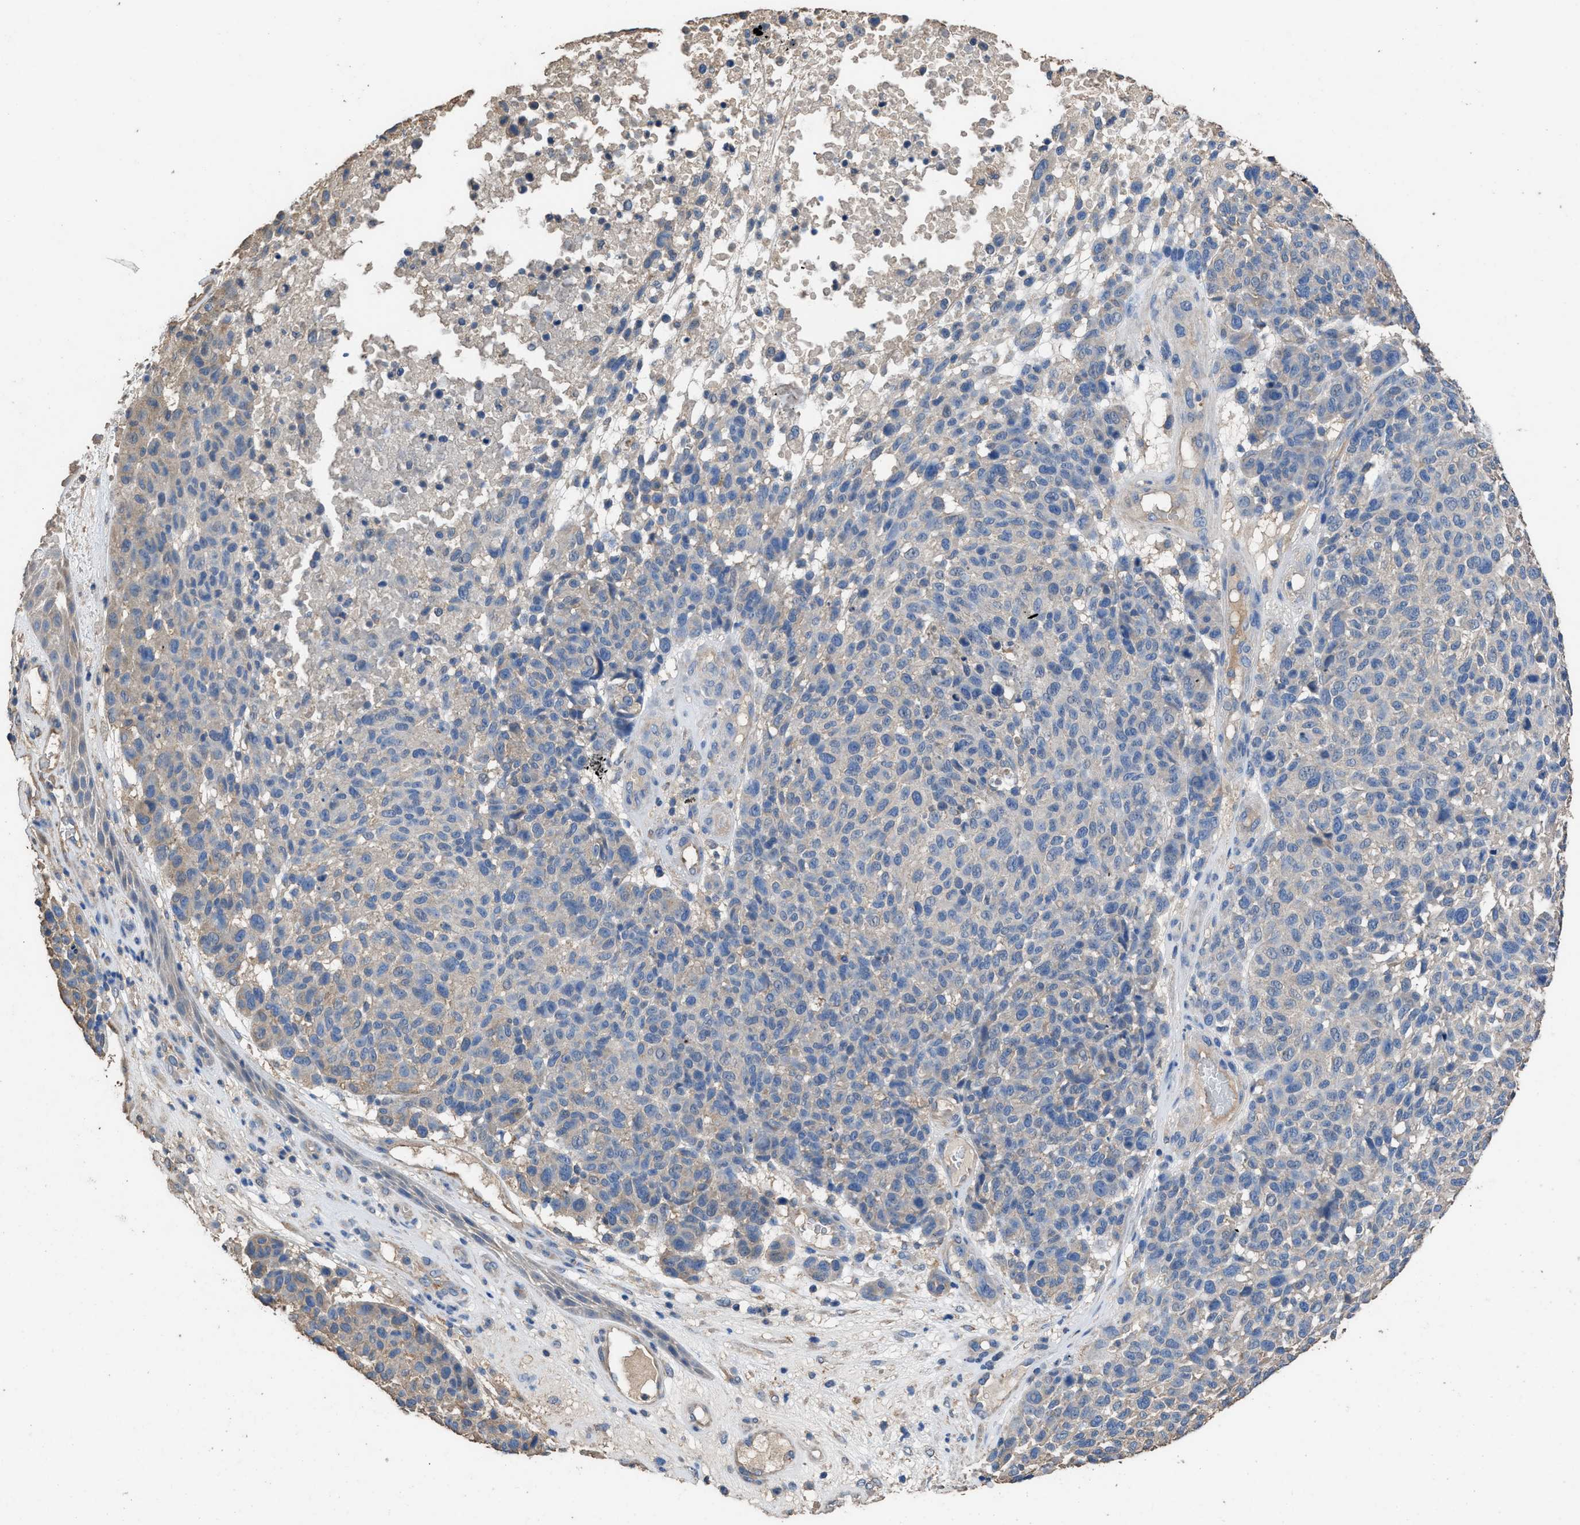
{"staining": {"intensity": "weak", "quantity": "<25%", "location": "cytoplasmic/membranous"}, "tissue": "melanoma", "cell_type": "Tumor cells", "image_type": "cancer", "snomed": [{"axis": "morphology", "description": "Malignant melanoma, NOS"}, {"axis": "topography", "description": "Skin"}], "caption": "Melanoma stained for a protein using IHC reveals no staining tumor cells.", "gene": "ITSN1", "patient": {"sex": "male", "age": 59}}